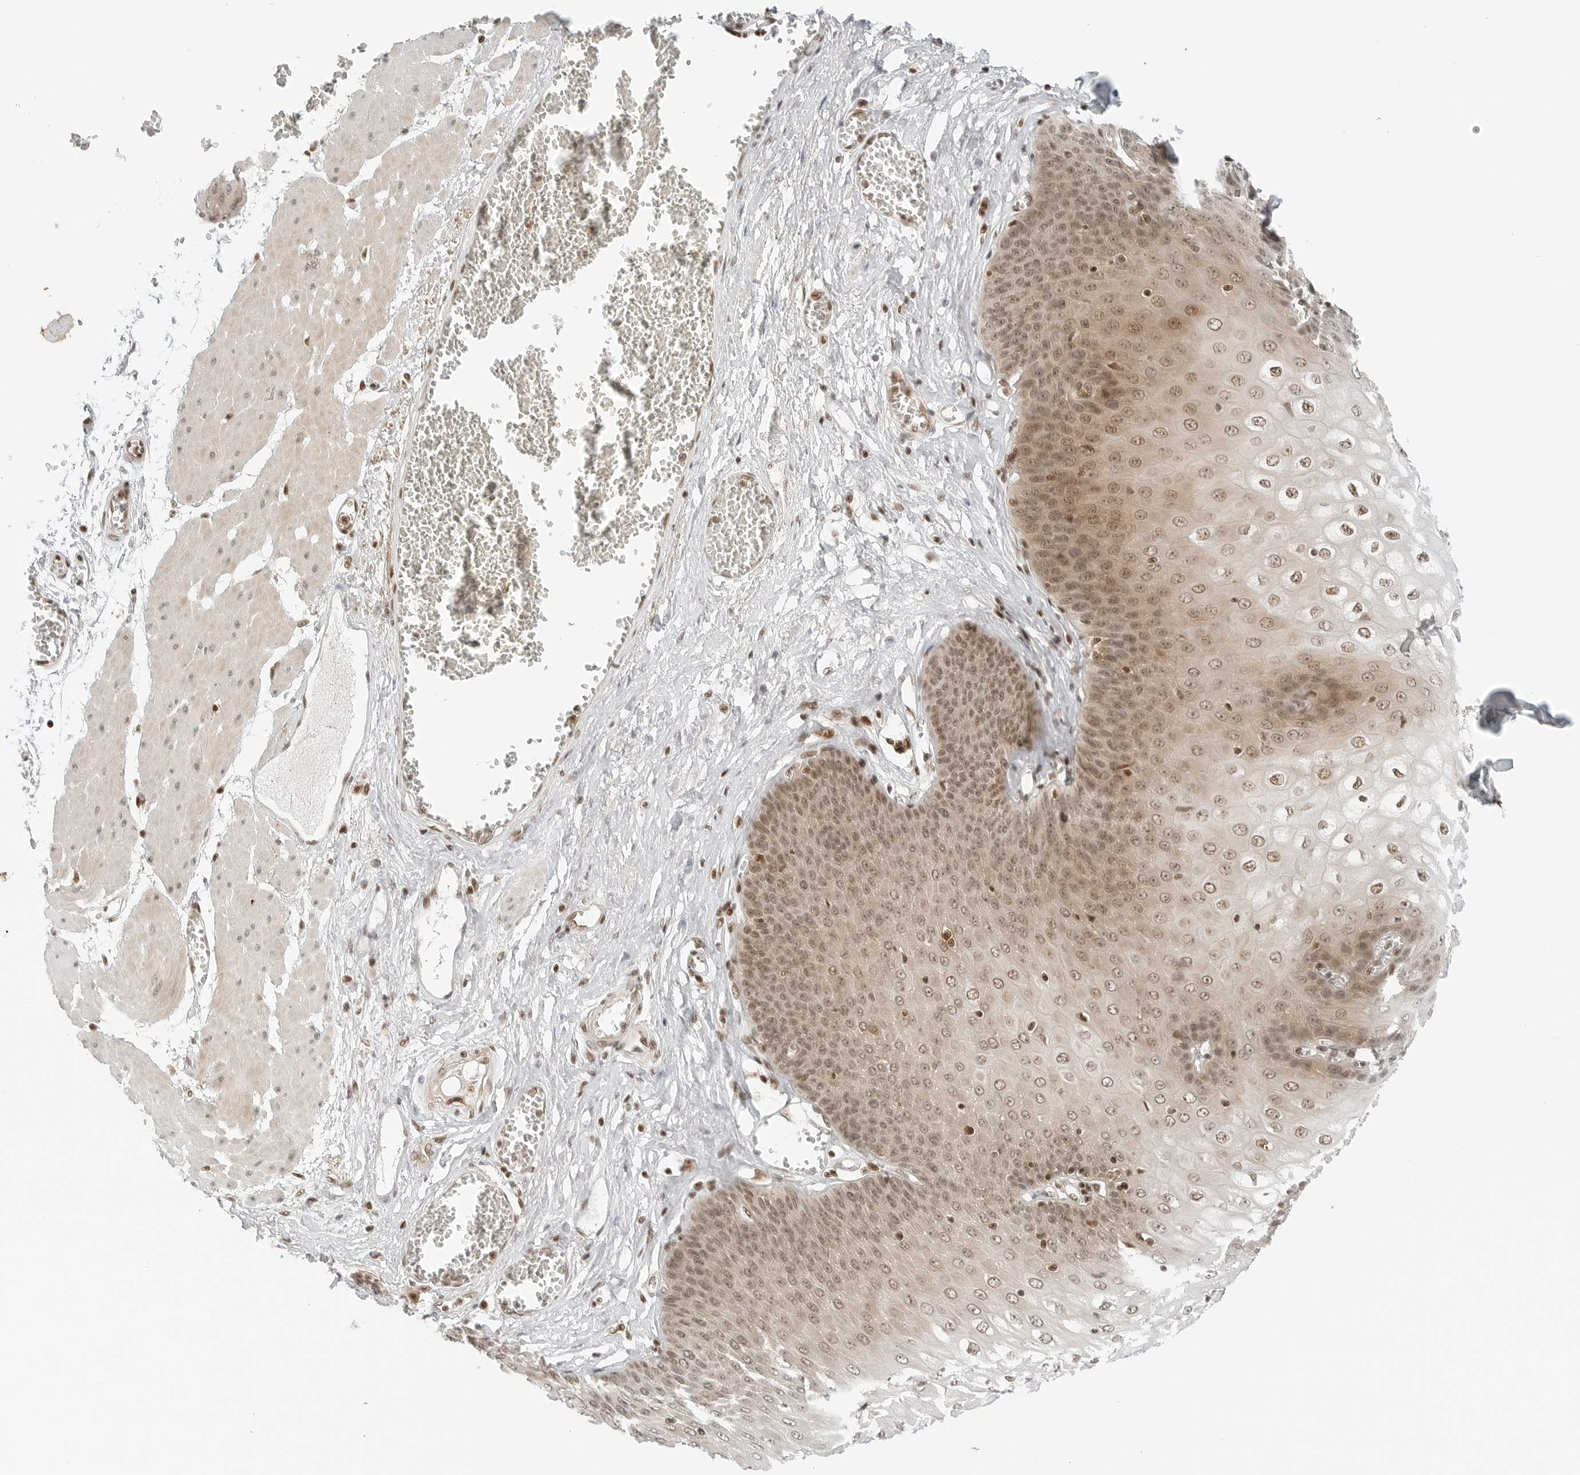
{"staining": {"intensity": "moderate", "quantity": ">75%", "location": "nuclear"}, "tissue": "esophagus", "cell_type": "Squamous epithelial cells", "image_type": "normal", "snomed": [{"axis": "morphology", "description": "Normal tissue, NOS"}, {"axis": "topography", "description": "Esophagus"}], "caption": "The photomicrograph reveals a brown stain indicating the presence of a protein in the nuclear of squamous epithelial cells in esophagus. (IHC, brightfield microscopy, high magnification).", "gene": "CRTC2", "patient": {"sex": "male", "age": 60}}